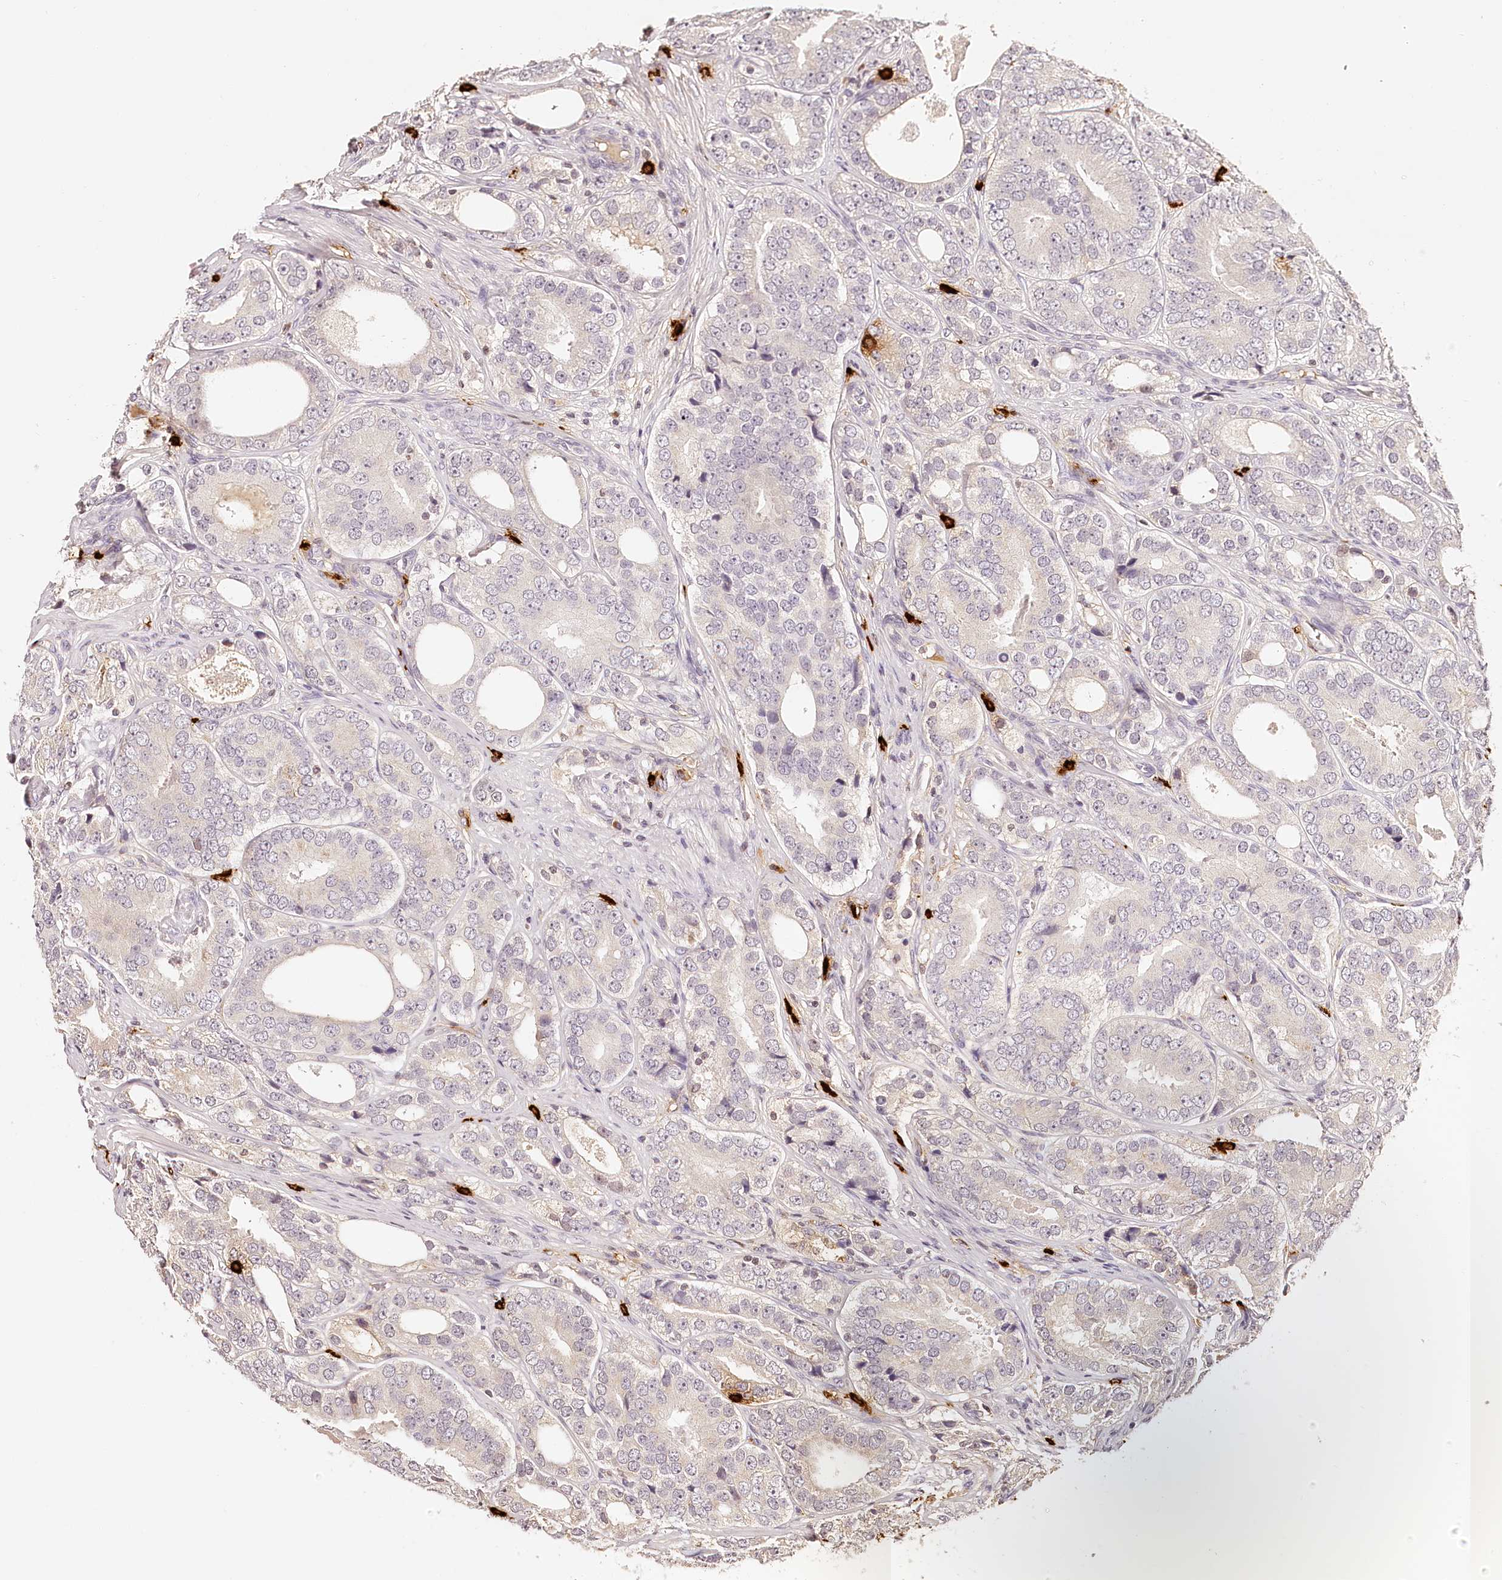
{"staining": {"intensity": "negative", "quantity": "none", "location": "none"}, "tissue": "prostate cancer", "cell_type": "Tumor cells", "image_type": "cancer", "snomed": [{"axis": "morphology", "description": "Adenocarcinoma, High grade"}, {"axis": "topography", "description": "Prostate"}], "caption": "Immunohistochemical staining of prostate adenocarcinoma (high-grade) demonstrates no significant positivity in tumor cells.", "gene": "SYNGR1", "patient": {"sex": "male", "age": 56}}